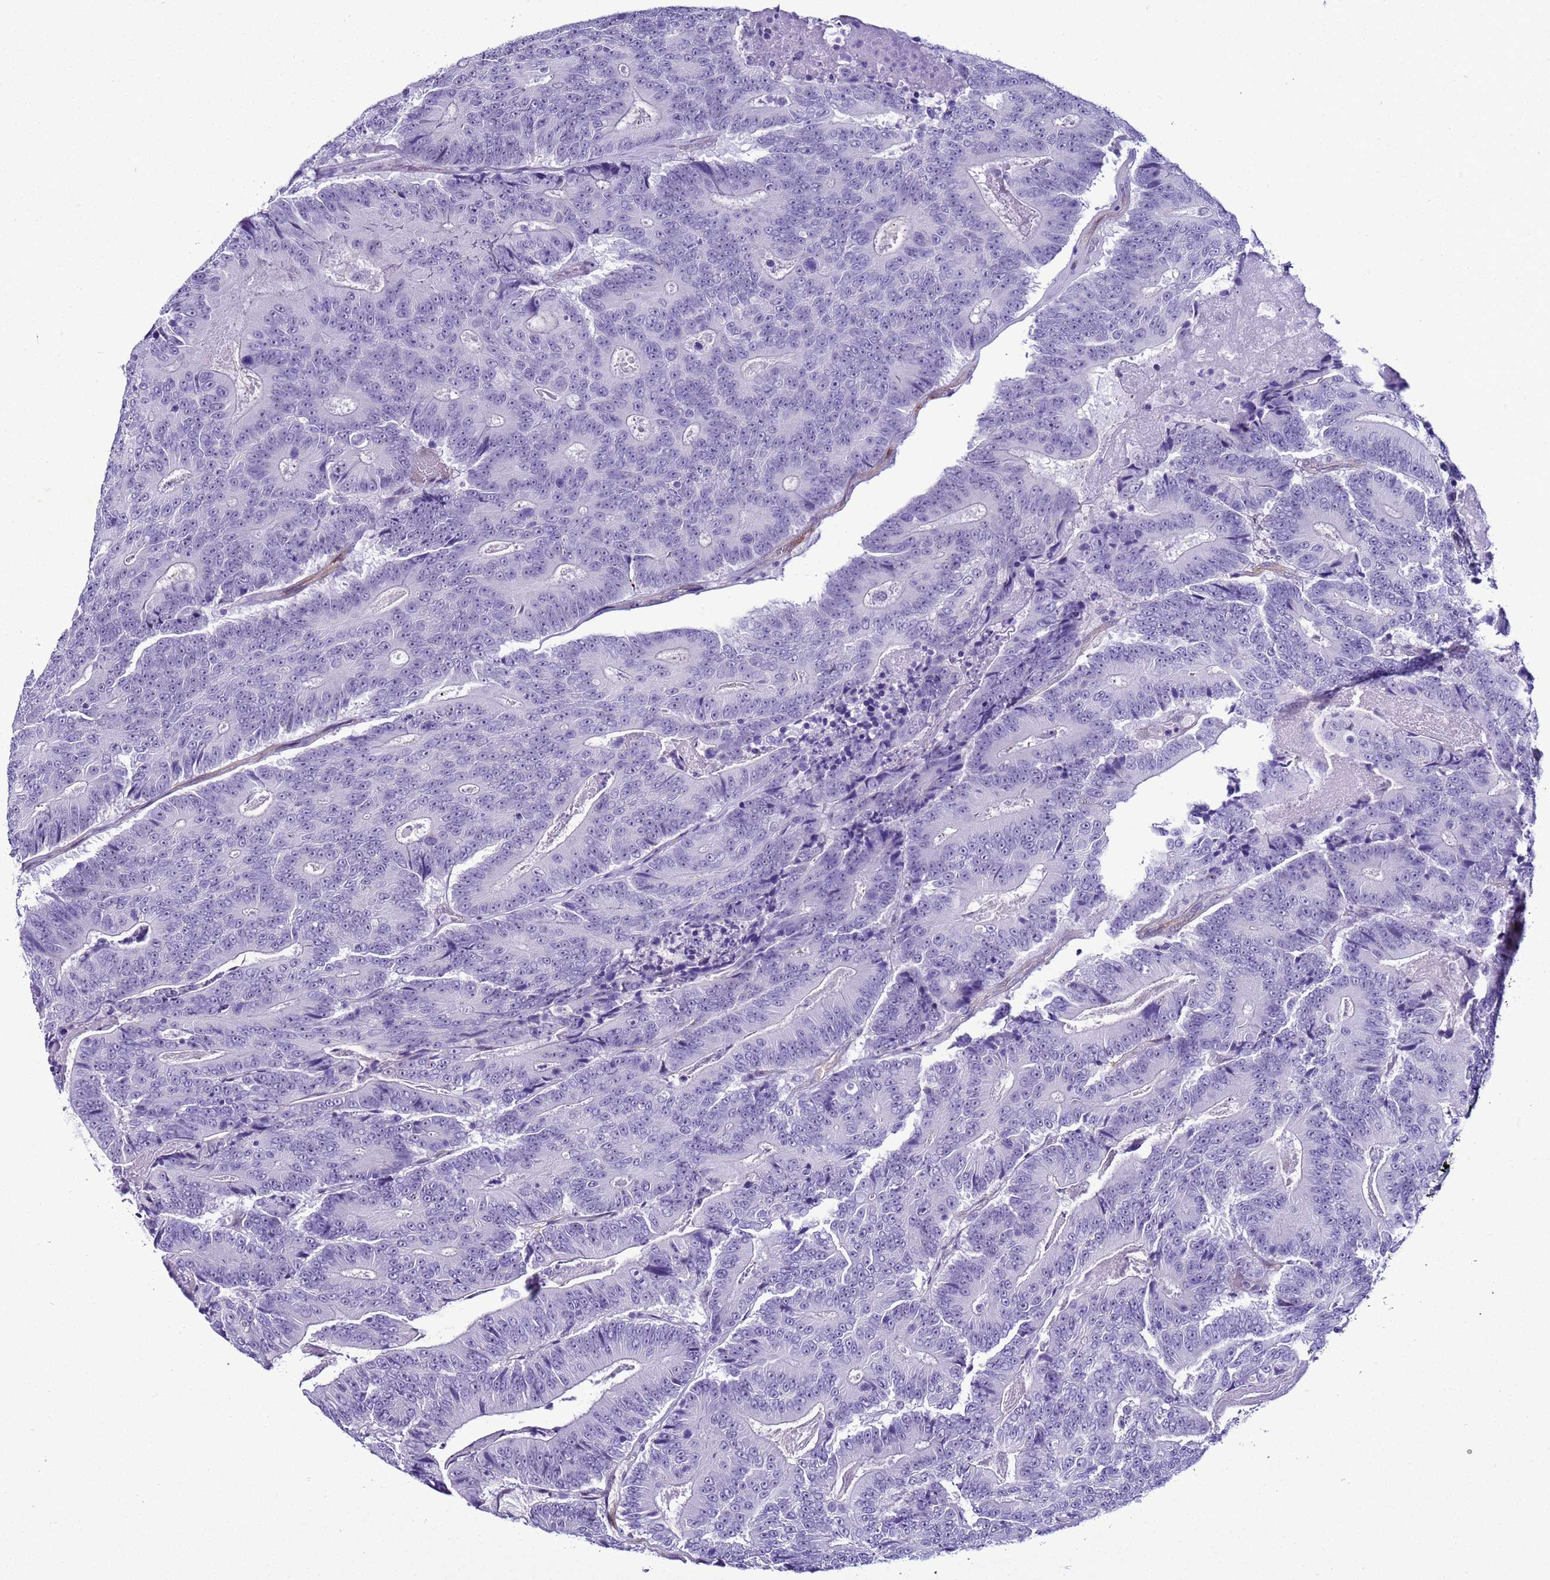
{"staining": {"intensity": "negative", "quantity": "none", "location": "none"}, "tissue": "colorectal cancer", "cell_type": "Tumor cells", "image_type": "cancer", "snomed": [{"axis": "morphology", "description": "Adenocarcinoma, NOS"}, {"axis": "topography", "description": "Colon"}], "caption": "Adenocarcinoma (colorectal) stained for a protein using immunohistochemistry (IHC) demonstrates no positivity tumor cells.", "gene": "LRRC10B", "patient": {"sex": "male", "age": 83}}